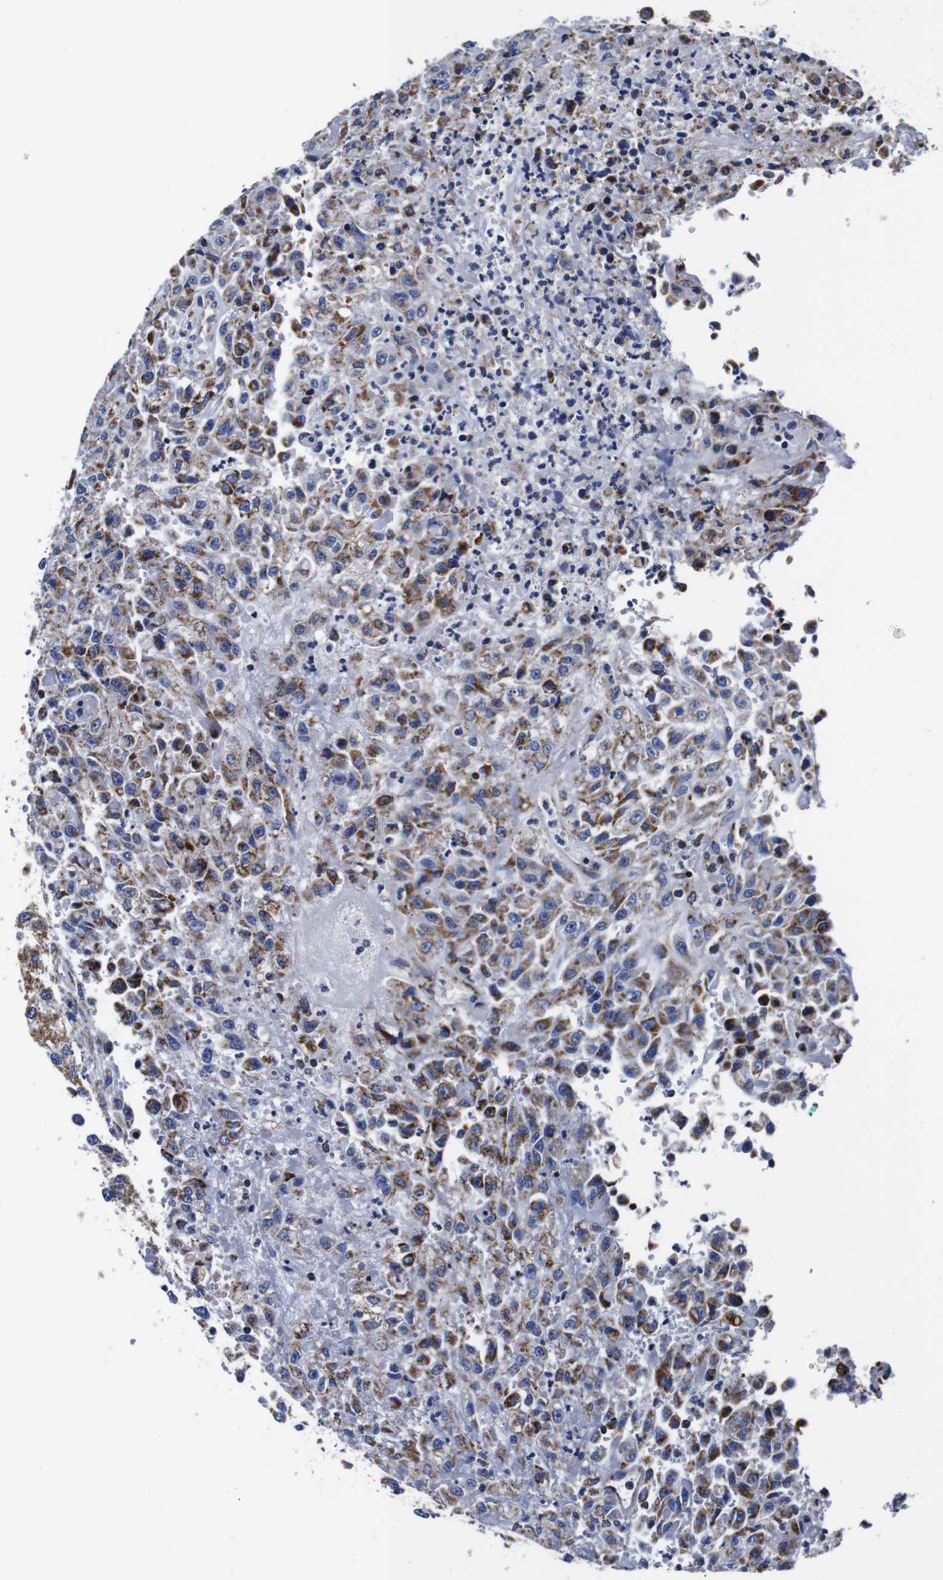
{"staining": {"intensity": "moderate", "quantity": ">75%", "location": "cytoplasmic/membranous"}, "tissue": "urothelial cancer", "cell_type": "Tumor cells", "image_type": "cancer", "snomed": [{"axis": "morphology", "description": "Urothelial carcinoma, High grade"}, {"axis": "topography", "description": "Urinary bladder"}], "caption": "Immunohistochemistry (IHC) (DAB) staining of urothelial carcinoma (high-grade) displays moderate cytoplasmic/membranous protein staining in approximately >75% of tumor cells. Nuclei are stained in blue.", "gene": "FKBP9", "patient": {"sex": "male", "age": 46}}